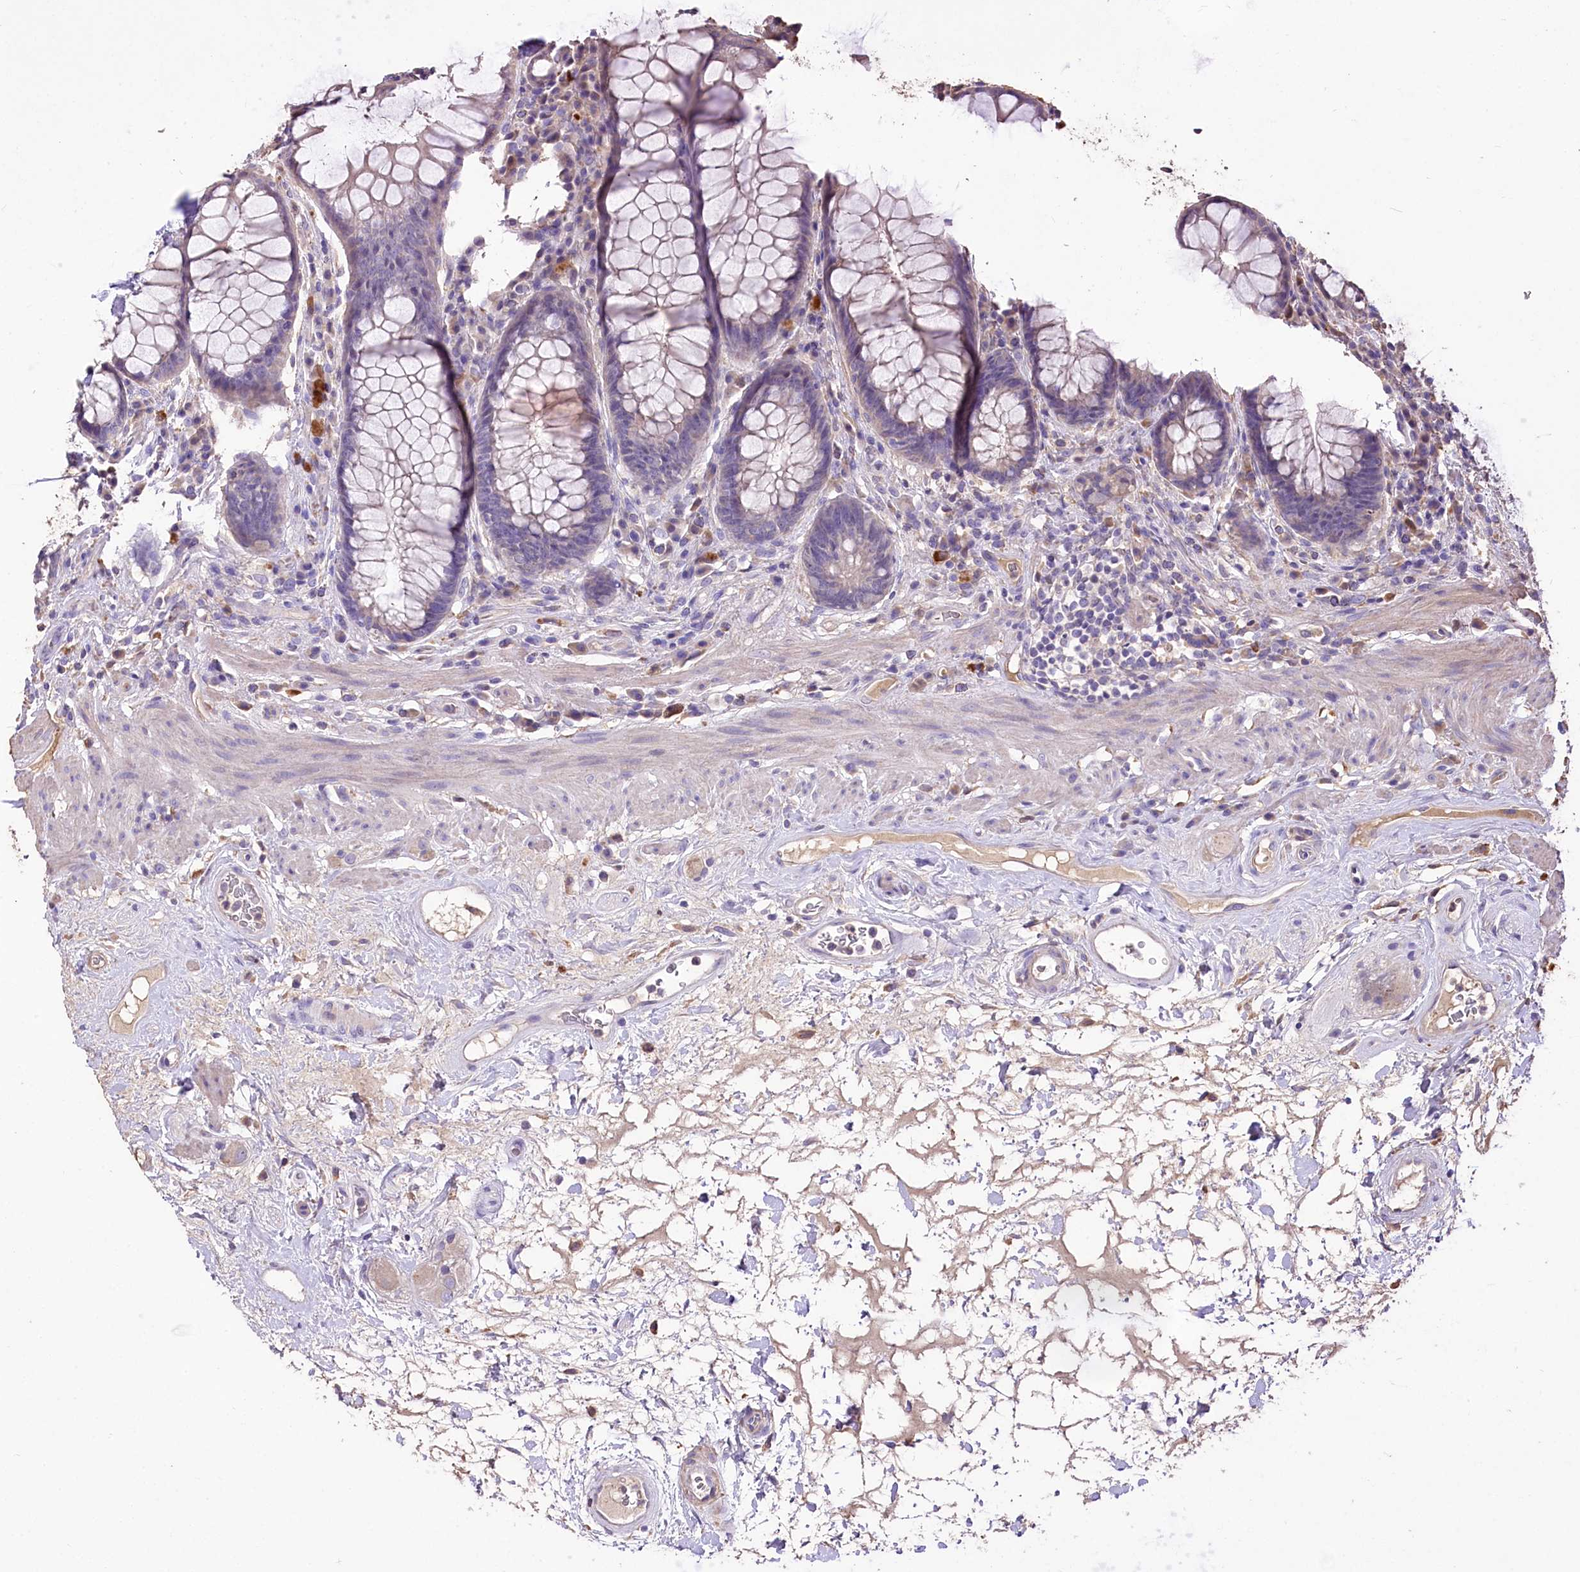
{"staining": {"intensity": "negative", "quantity": "none", "location": "none"}, "tissue": "rectum", "cell_type": "Glandular cells", "image_type": "normal", "snomed": [{"axis": "morphology", "description": "Normal tissue, NOS"}, {"axis": "topography", "description": "Rectum"}], "caption": "This is an IHC photomicrograph of benign rectum. There is no positivity in glandular cells.", "gene": "PCYOX1L", "patient": {"sex": "male", "age": 64}}